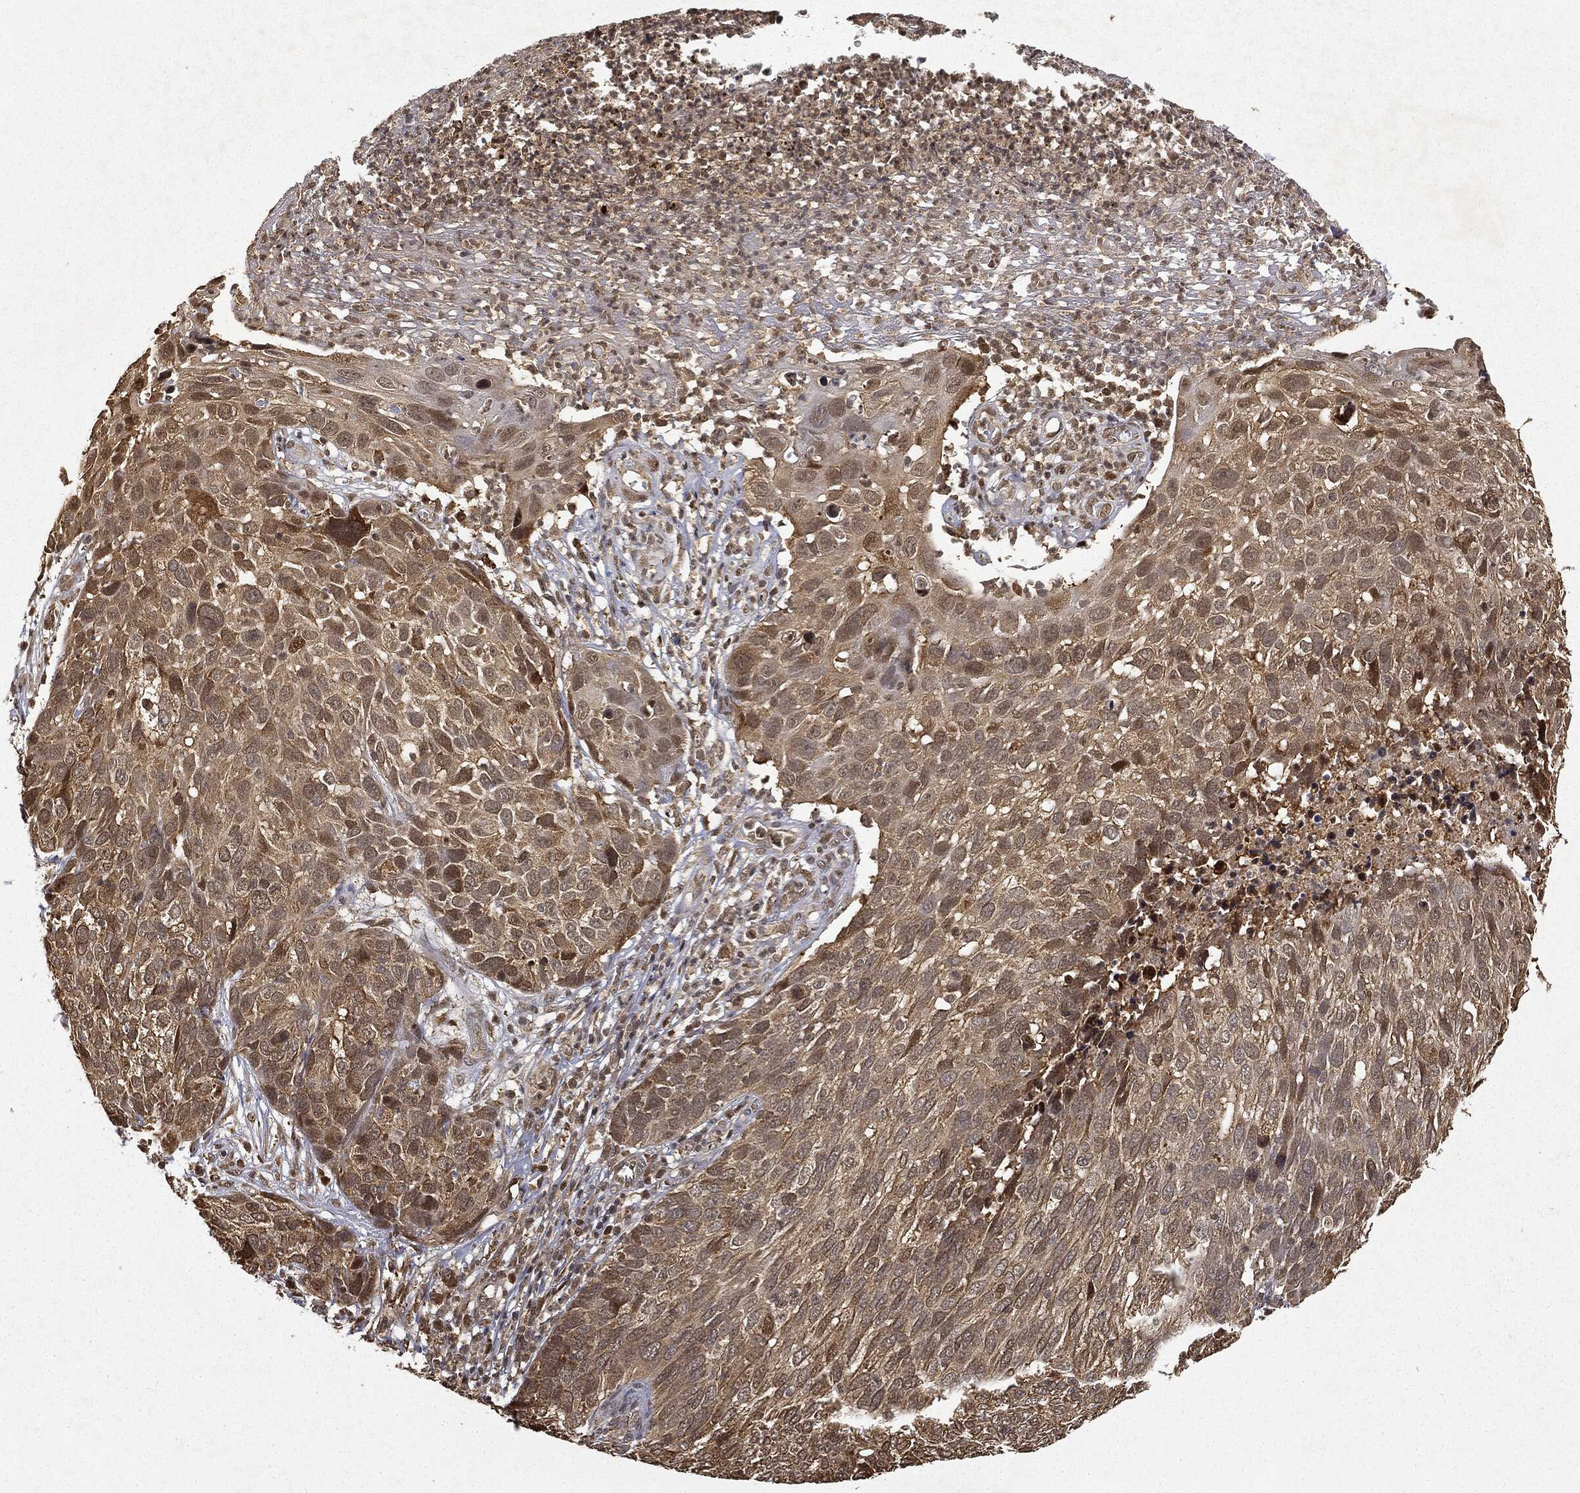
{"staining": {"intensity": "moderate", "quantity": ">75%", "location": "cytoplasmic/membranous,nuclear"}, "tissue": "skin cancer", "cell_type": "Tumor cells", "image_type": "cancer", "snomed": [{"axis": "morphology", "description": "Squamous cell carcinoma, NOS"}, {"axis": "topography", "description": "Skin"}], "caption": "High-magnification brightfield microscopy of skin cancer (squamous cell carcinoma) stained with DAB (3,3'-diaminobenzidine) (brown) and counterstained with hematoxylin (blue). tumor cells exhibit moderate cytoplasmic/membranous and nuclear positivity is identified in about>75% of cells.", "gene": "ZNHIT6", "patient": {"sex": "male", "age": 92}}